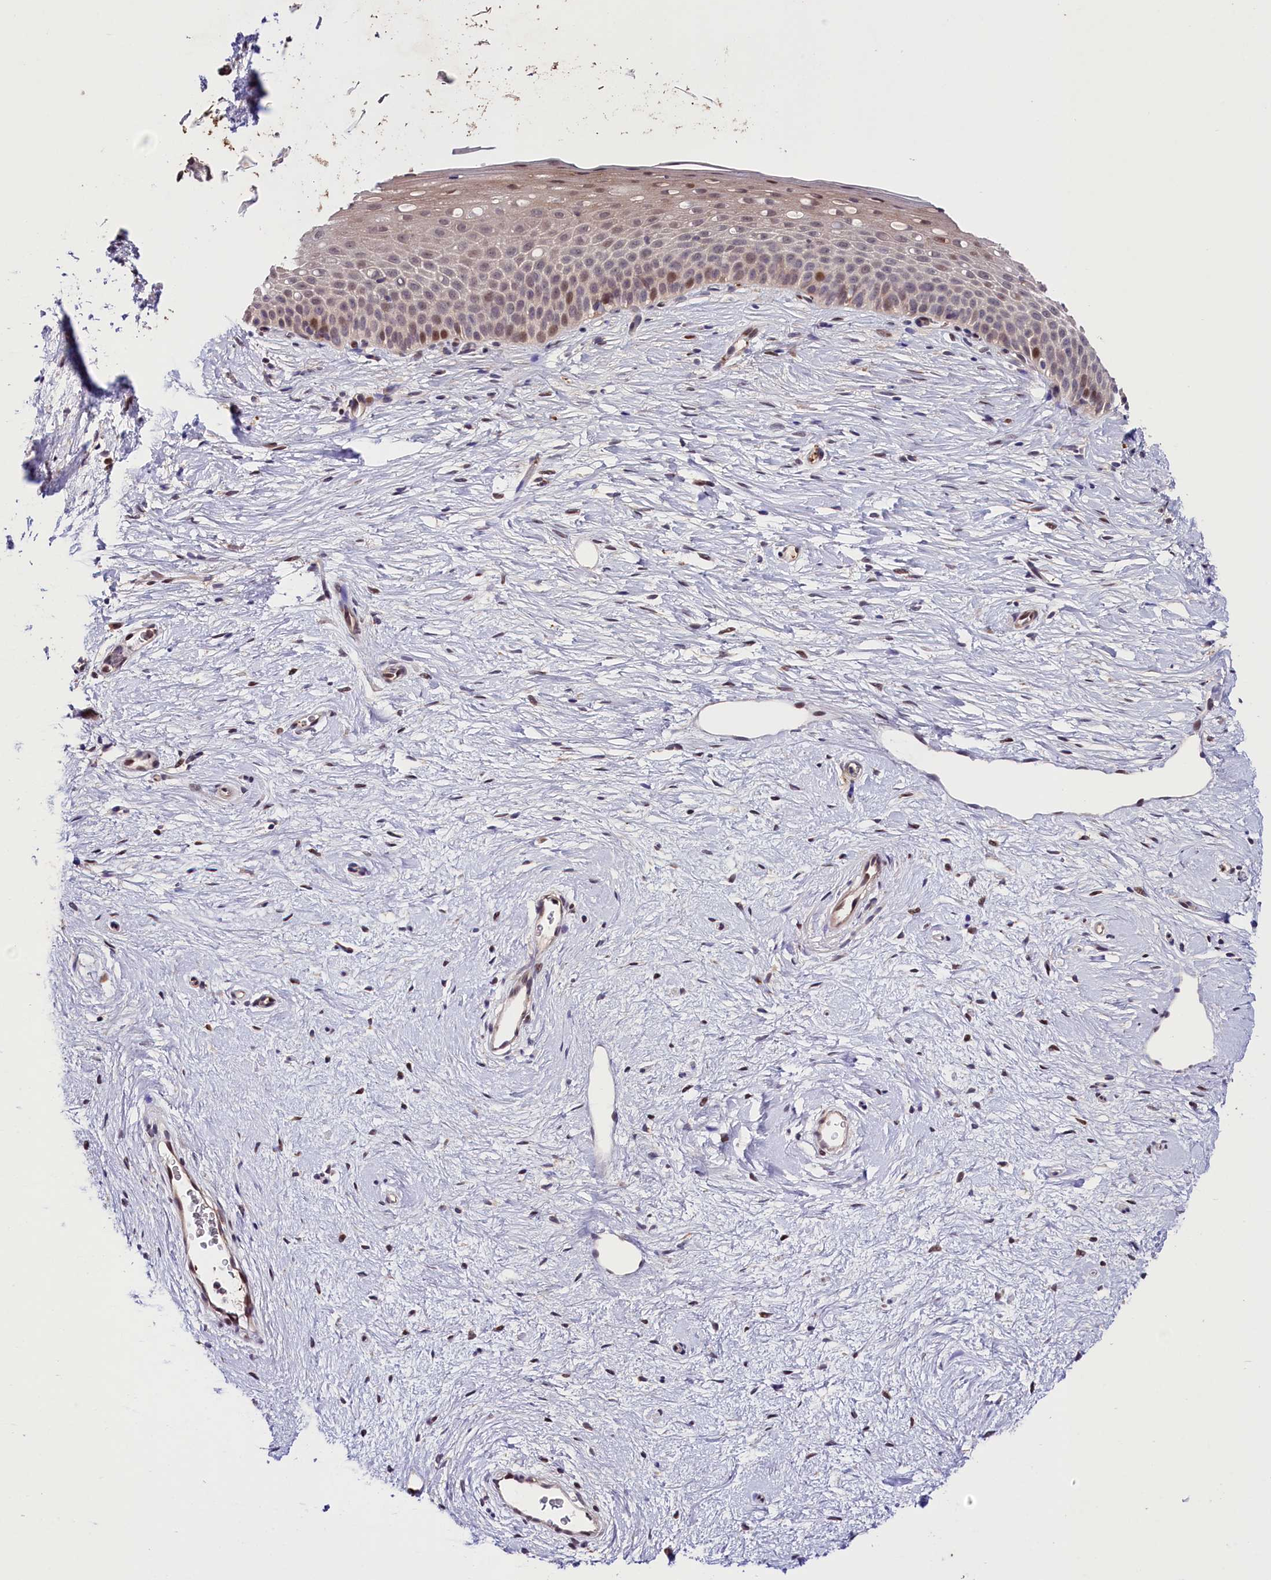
{"staining": {"intensity": "weak", "quantity": "25%-75%", "location": "cytoplasmic/membranous,nuclear"}, "tissue": "cervix", "cell_type": "Glandular cells", "image_type": "normal", "snomed": [{"axis": "morphology", "description": "Normal tissue, NOS"}, {"axis": "topography", "description": "Cervix"}], "caption": "Immunohistochemistry (DAB) staining of normal human cervix exhibits weak cytoplasmic/membranous,nuclear protein expression in about 25%-75% of glandular cells.", "gene": "CACNA1H", "patient": {"sex": "female", "age": 57}}